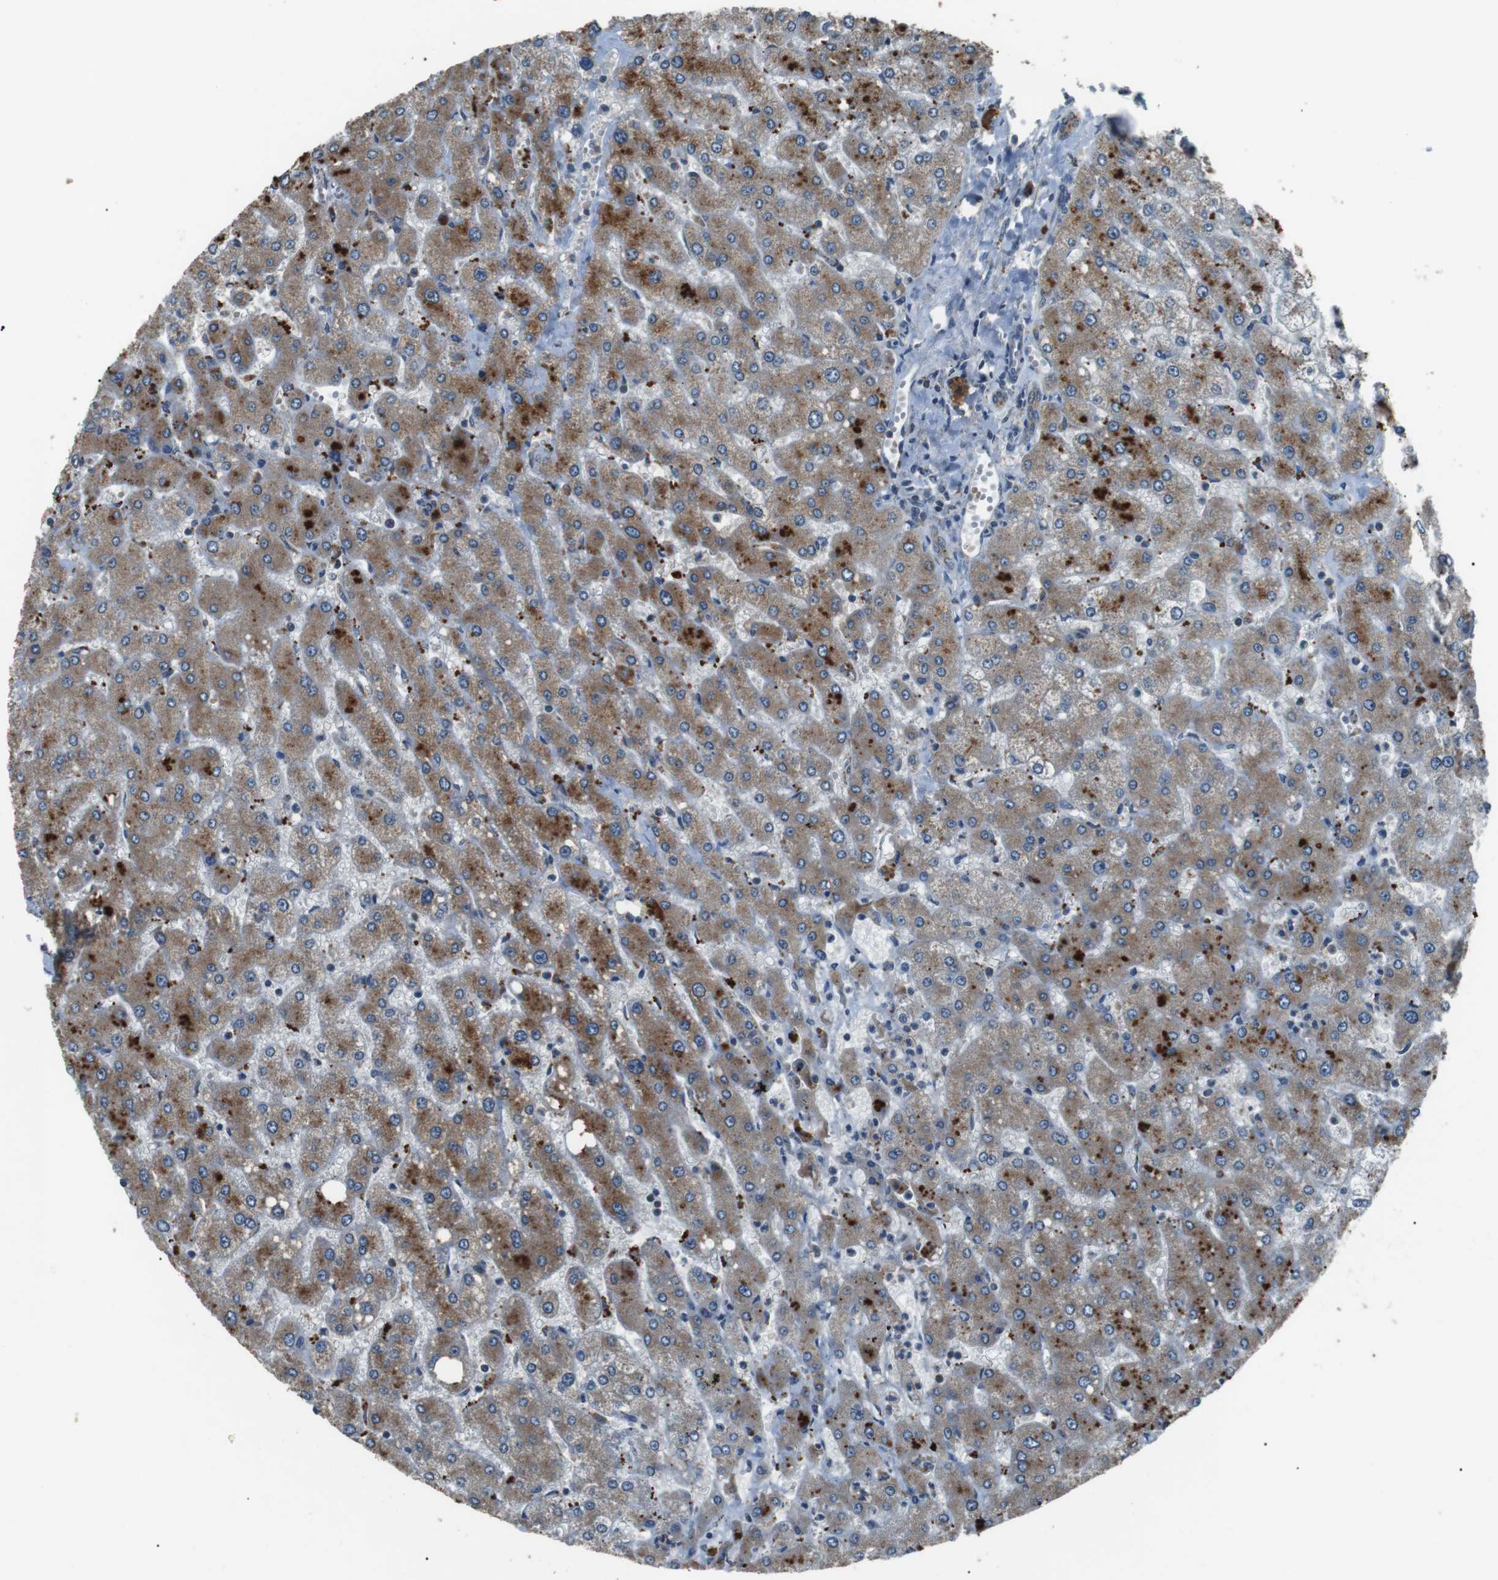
{"staining": {"intensity": "weak", "quantity": ">75%", "location": "cytoplasmic/membranous"}, "tissue": "liver", "cell_type": "Cholangiocytes", "image_type": "normal", "snomed": [{"axis": "morphology", "description": "Normal tissue, NOS"}, {"axis": "topography", "description": "Liver"}], "caption": "Immunohistochemical staining of benign human liver reveals weak cytoplasmic/membranous protein positivity in about >75% of cholangiocytes. (DAB (3,3'-diaminobenzidine) IHC with brightfield microscopy, high magnification).", "gene": "NEK7", "patient": {"sex": "male", "age": 55}}